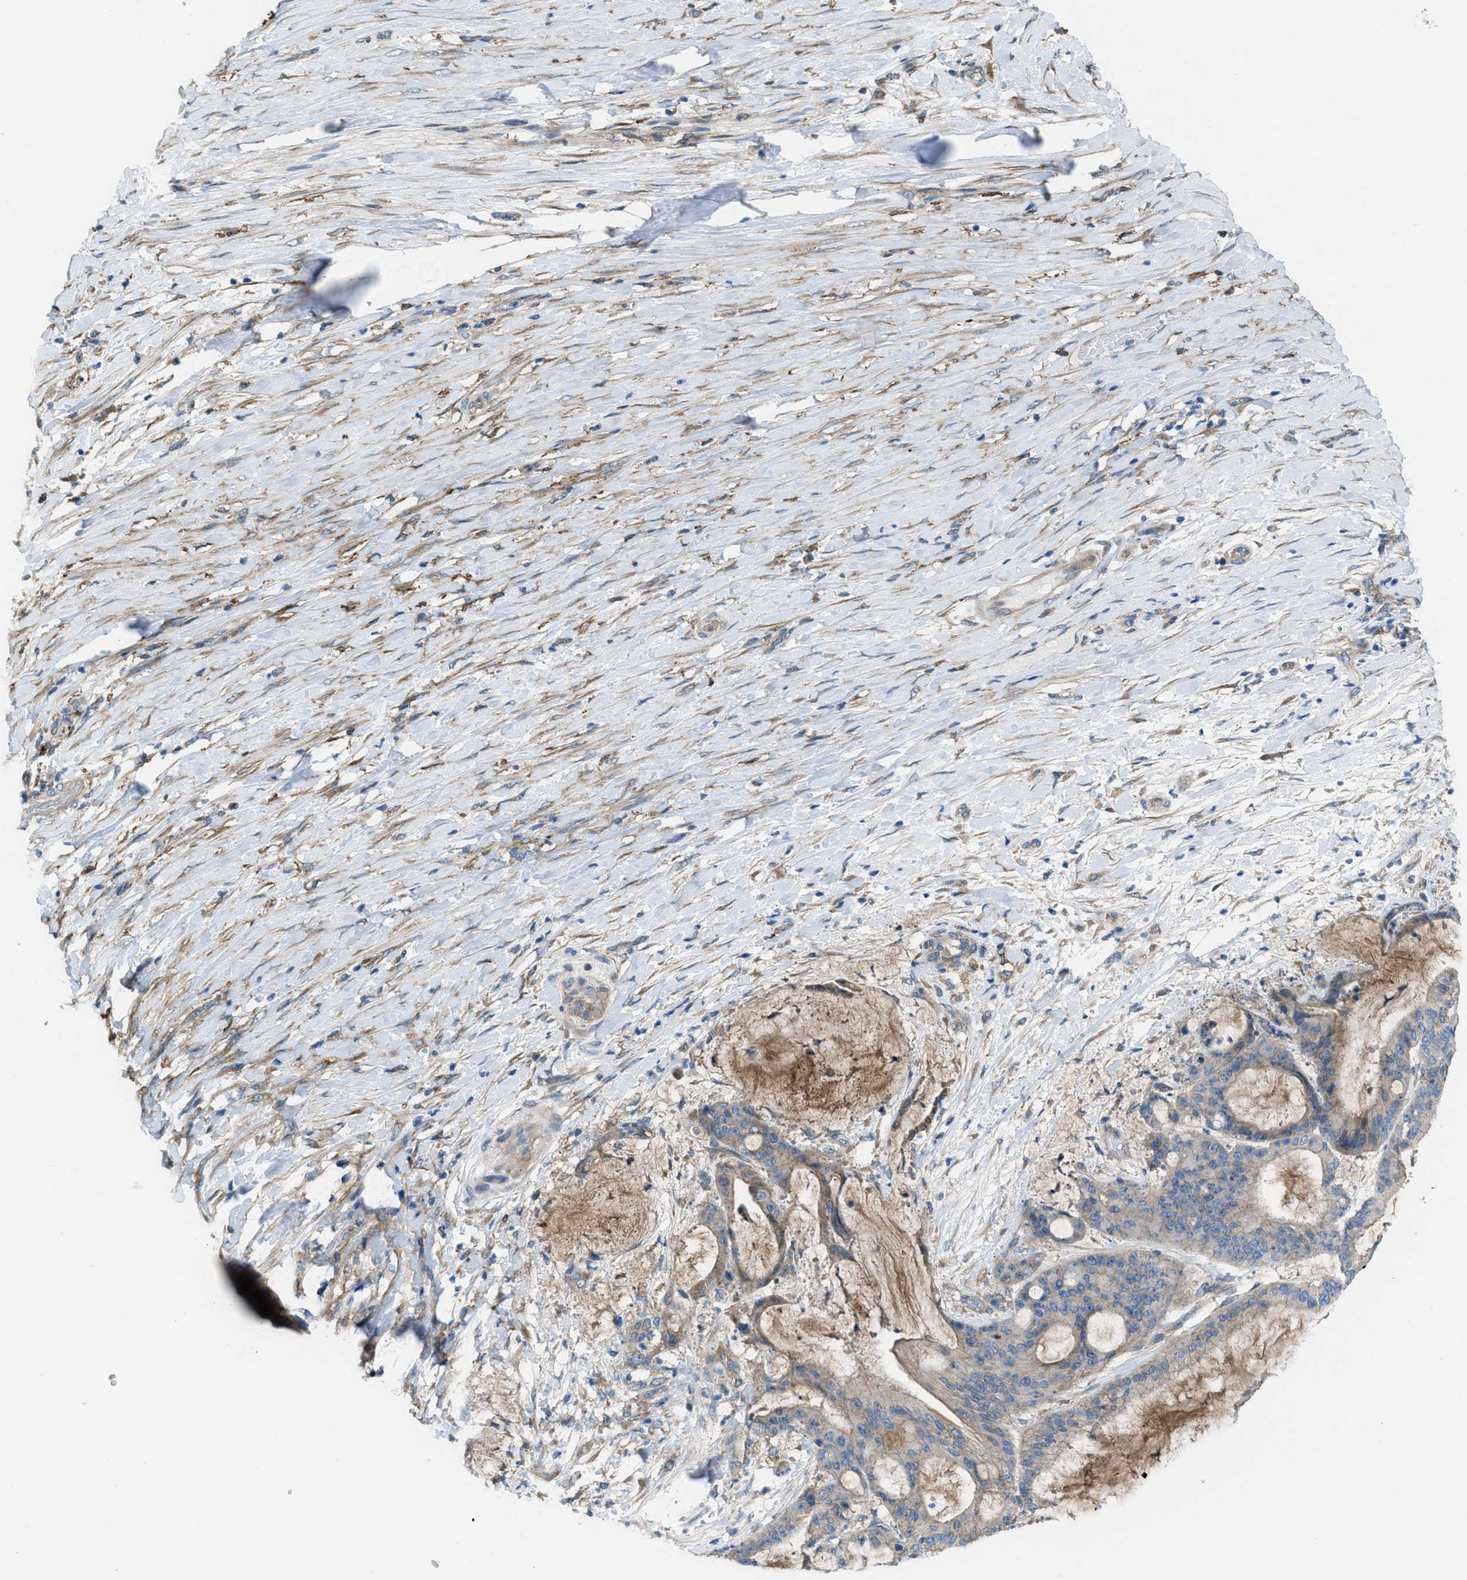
{"staining": {"intensity": "weak", "quantity": ">75%", "location": "cytoplasmic/membranous"}, "tissue": "liver cancer", "cell_type": "Tumor cells", "image_type": "cancer", "snomed": [{"axis": "morphology", "description": "Cholangiocarcinoma"}, {"axis": "topography", "description": "Liver"}], "caption": "Weak cytoplasmic/membranous protein positivity is present in about >75% of tumor cells in liver cholangiocarcinoma. Immunohistochemistry stains the protein of interest in brown and the nuclei are stained blue.", "gene": "EGFR", "patient": {"sex": "female", "age": 73}}